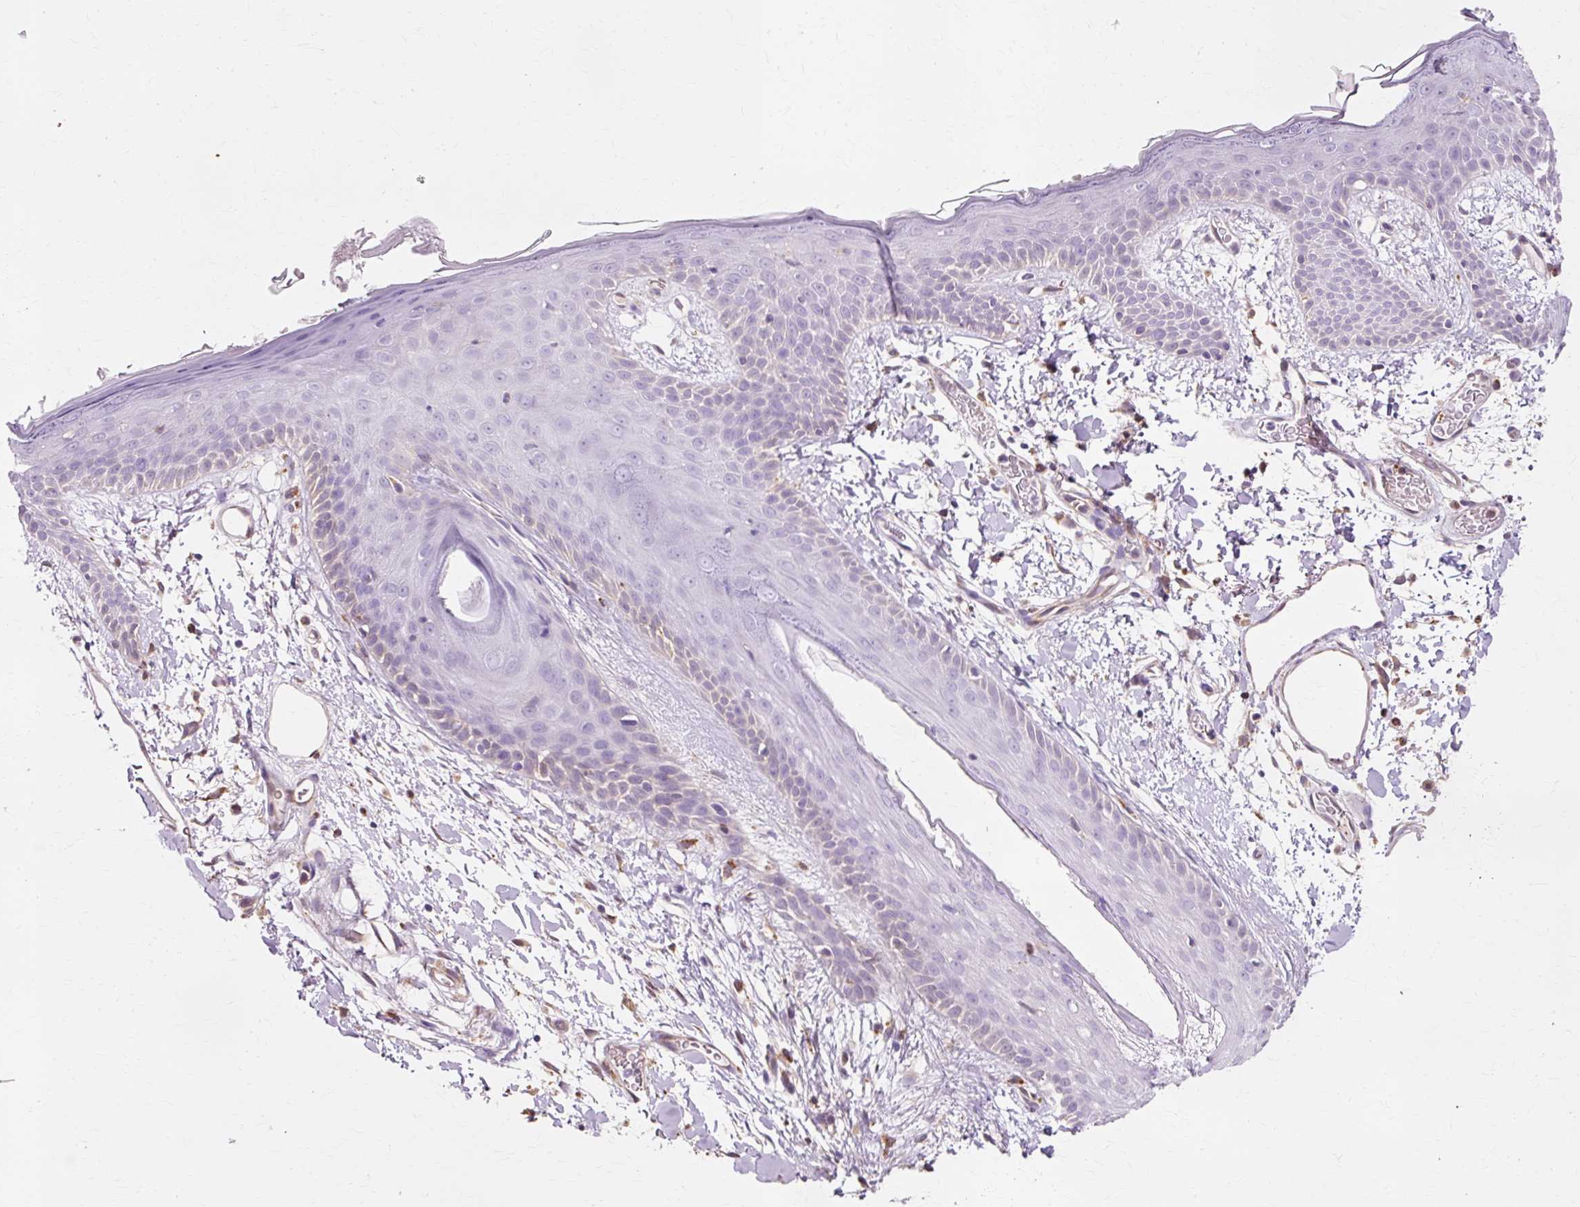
{"staining": {"intensity": "weak", "quantity": ">75%", "location": "cytoplasmic/membranous"}, "tissue": "skin", "cell_type": "Fibroblasts", "image_type": "normal", "snomed": [{"axis": "morphology", "description": "Normal tissue, NOS"}, {"axis": "topography", "description": "Skin"}], "caption": "Immunohistochemistry of normal human skin demonstrates low levels of weak cytoplasmic/membranous staining in approximately >75% of fibroblasts. The staining was performed using DAB to visualize the protein expression in brown, while the nuclei were stained in blue with hematoxylin (Magnification: 20x).", "gene": "GPX1", "patient": {"sex": "male", "age": 79}}